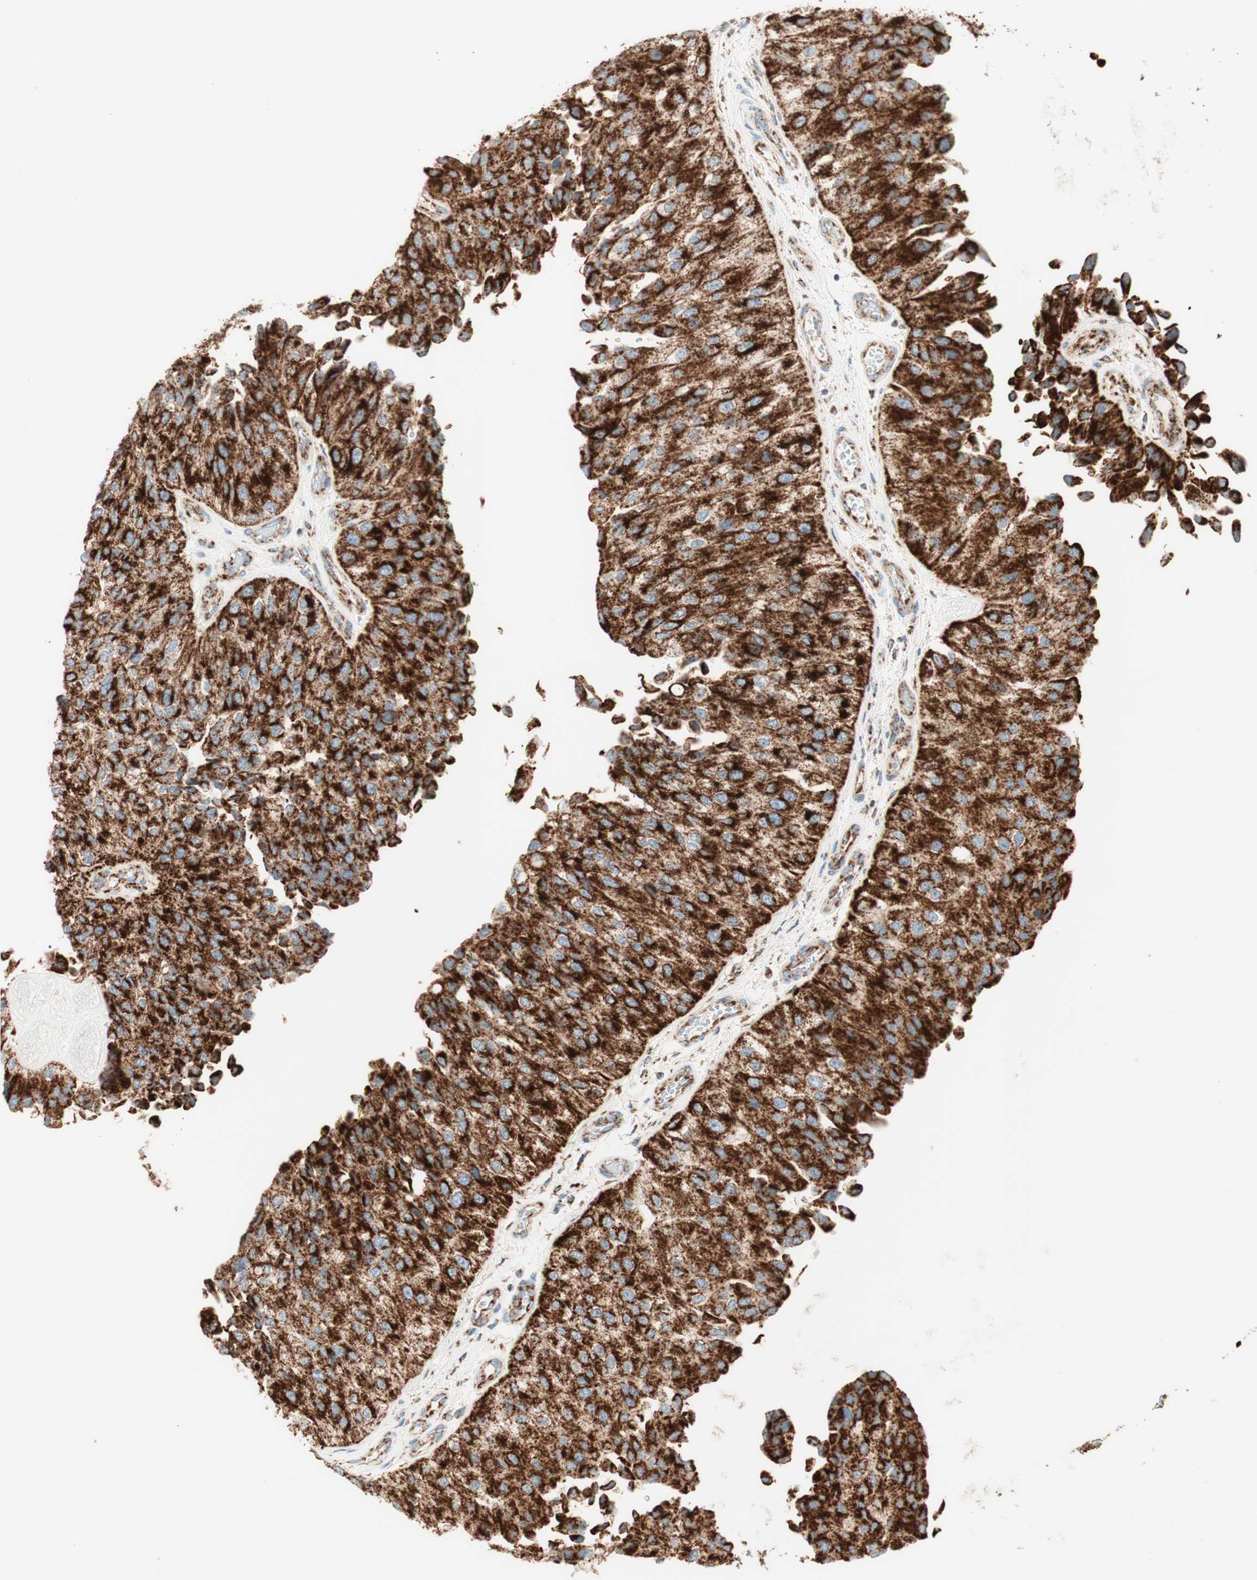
{"staining": {"intensity": "strong", "quantity": ">75%", "location": "cytoplasmic/membranous"}, "tissue": "urothelial cancer", "cell_type": "Tumor cells", "image_type": "cancer", "snomed": [{"axis": "morphology", "description": "Urothelial carcinoma, High grade"}, {"axis": "topography", "description": "Kidney"}, {"axis": "topography", "description": "Urinary bladder"}], "caption": "This is an image of immunohistochemistry staining of urothelial cancer, which shows strong positivity in the cytoplasmic/membranous of tumor cells.", "gene": "TOMM20", "patient": {"sex": "male", "age": 77}}